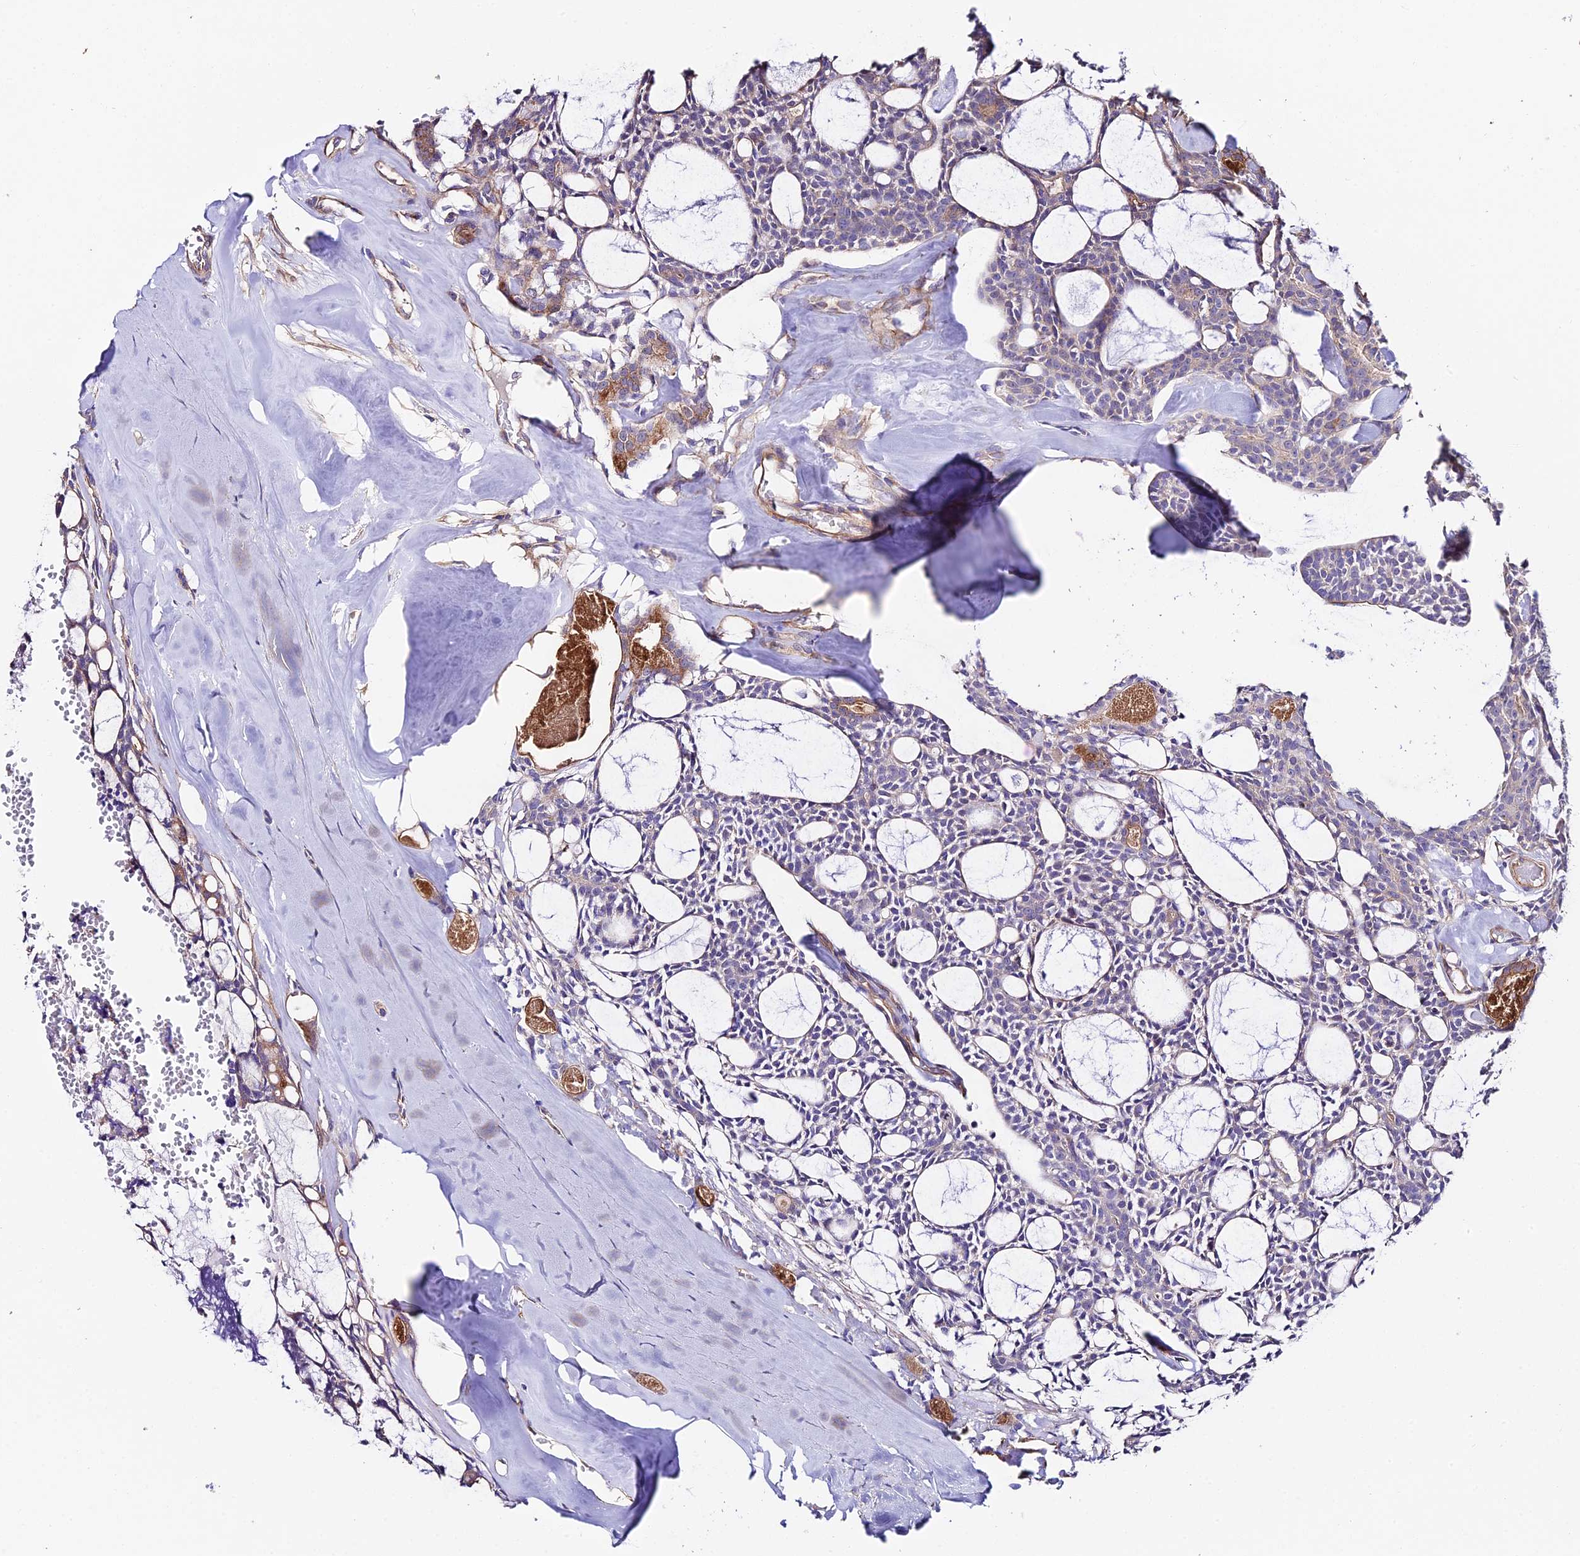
{"staining": {"intensity": "negative", "quantity": "none", "location": "none"}, "tissue": "head and neck cancer", "cell_type": "Tumor cells", "image_type": "cancer", "snomed": [{"axis": "morphology", "description": "Adenocarcinoma, NOS"}, {"axis": "topography", "description": "Salivary gland"}, {"axis": "topography", "description": "Head-Neck"}], "caption": "This micrograph is of adenocarcinoma (head and neck) stained with IHC to label a protein in brown with the nuclei are counter-stained blue. There is no positivity in tumor cells.", "gene": "QRFP", "patient": {"sex": "male", "age": 55}}